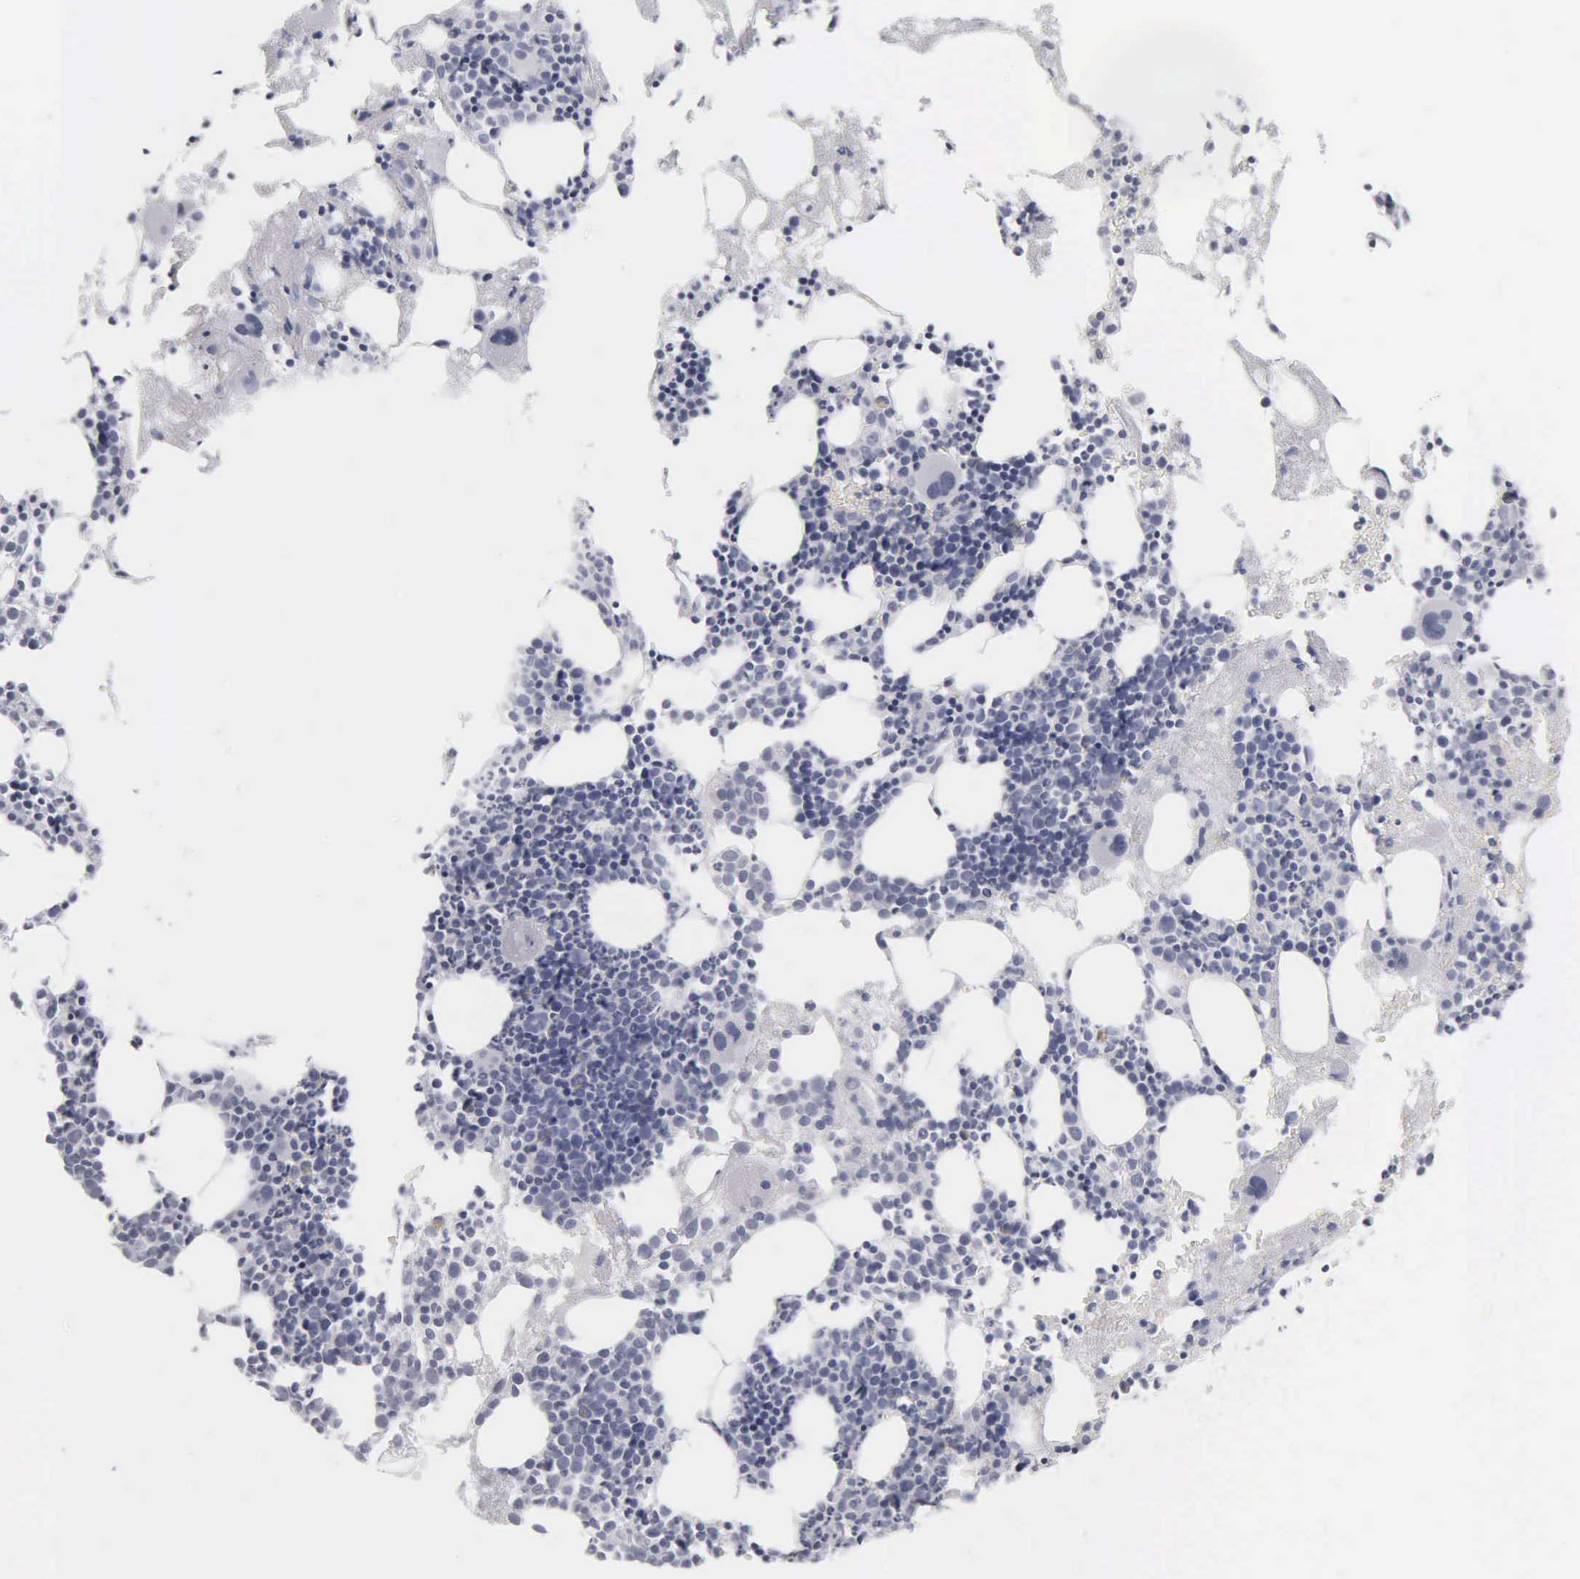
{"staining": {"intensity": "negative", "quantity": "none", "location": "none"}, "tissue": "bone marrow", "cell_type": "Hematopoietic cells", "image_type": "normal", "snomed": [{"axis": "morphology", "description": "Normal tissue, NOS"}, {"axis": "topography", "description": "Bone marrow"}], "caption": "IHC image of normal bone marrow: bone marrow stained with DAB shows no significant protein staining in hematopoietic cells.", "gene": "KRT20", "patient": {"sex": "male", "age": 75}}